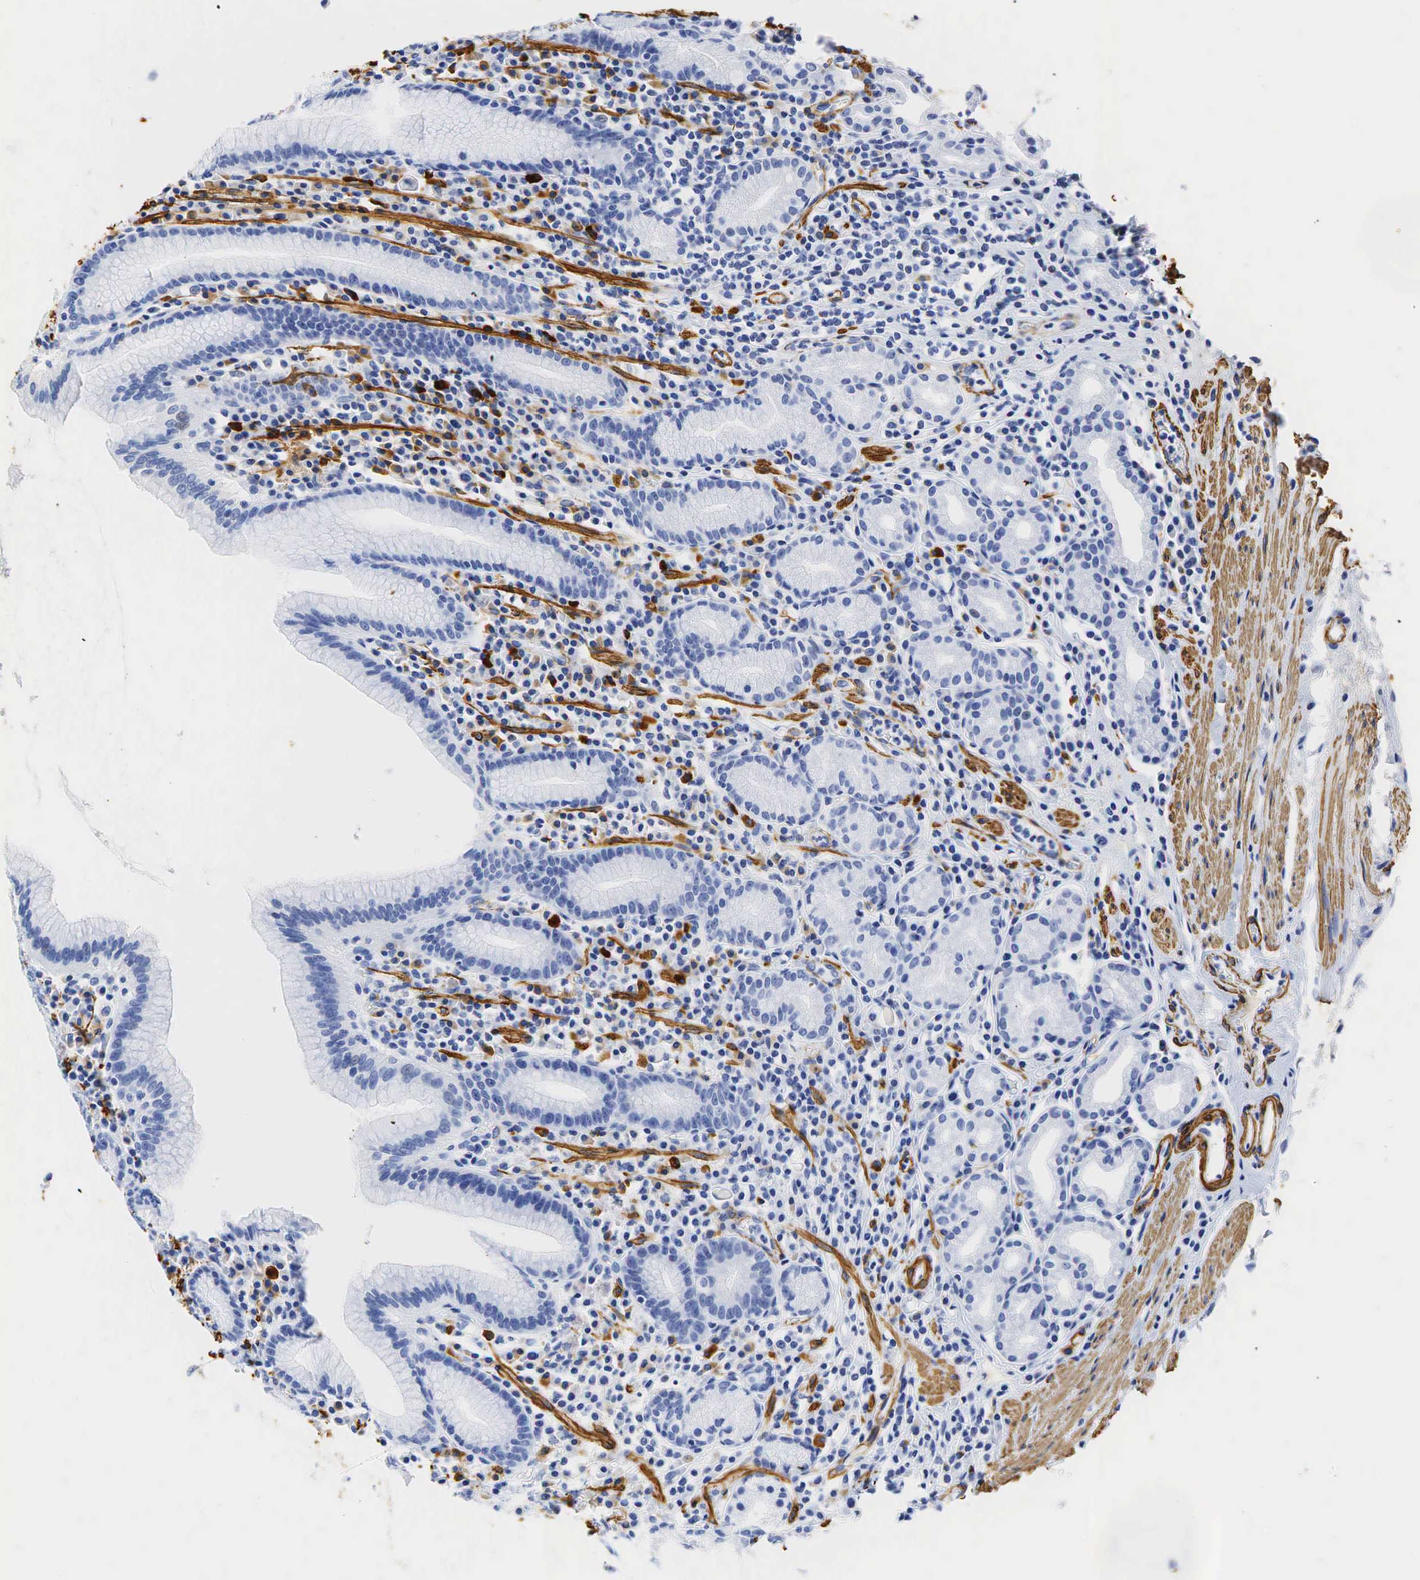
{"staining": {"intensity": "weak", "quantity": "<25%", "location": "cytoplasmic/membranous"}, "tissue": "stomach", "cell_type": "Glandular cells", "image_type": "normal", "snomed": [{"axis": "morphology", "description": "Normal tissue, NOS"}, {"axis": "topography", "description": "Stomach, lower"}], "caption": "Protein analysis of benign stomach exhibits no significant expression in glandular cells. The staining is performed using DAB (3,3'-diaminobenzidine) brown chromogen with nuclei counter-stained in using hematoxylin.", "gene": "ACTA1", "patient": {"sex": "male", "age": 58}}